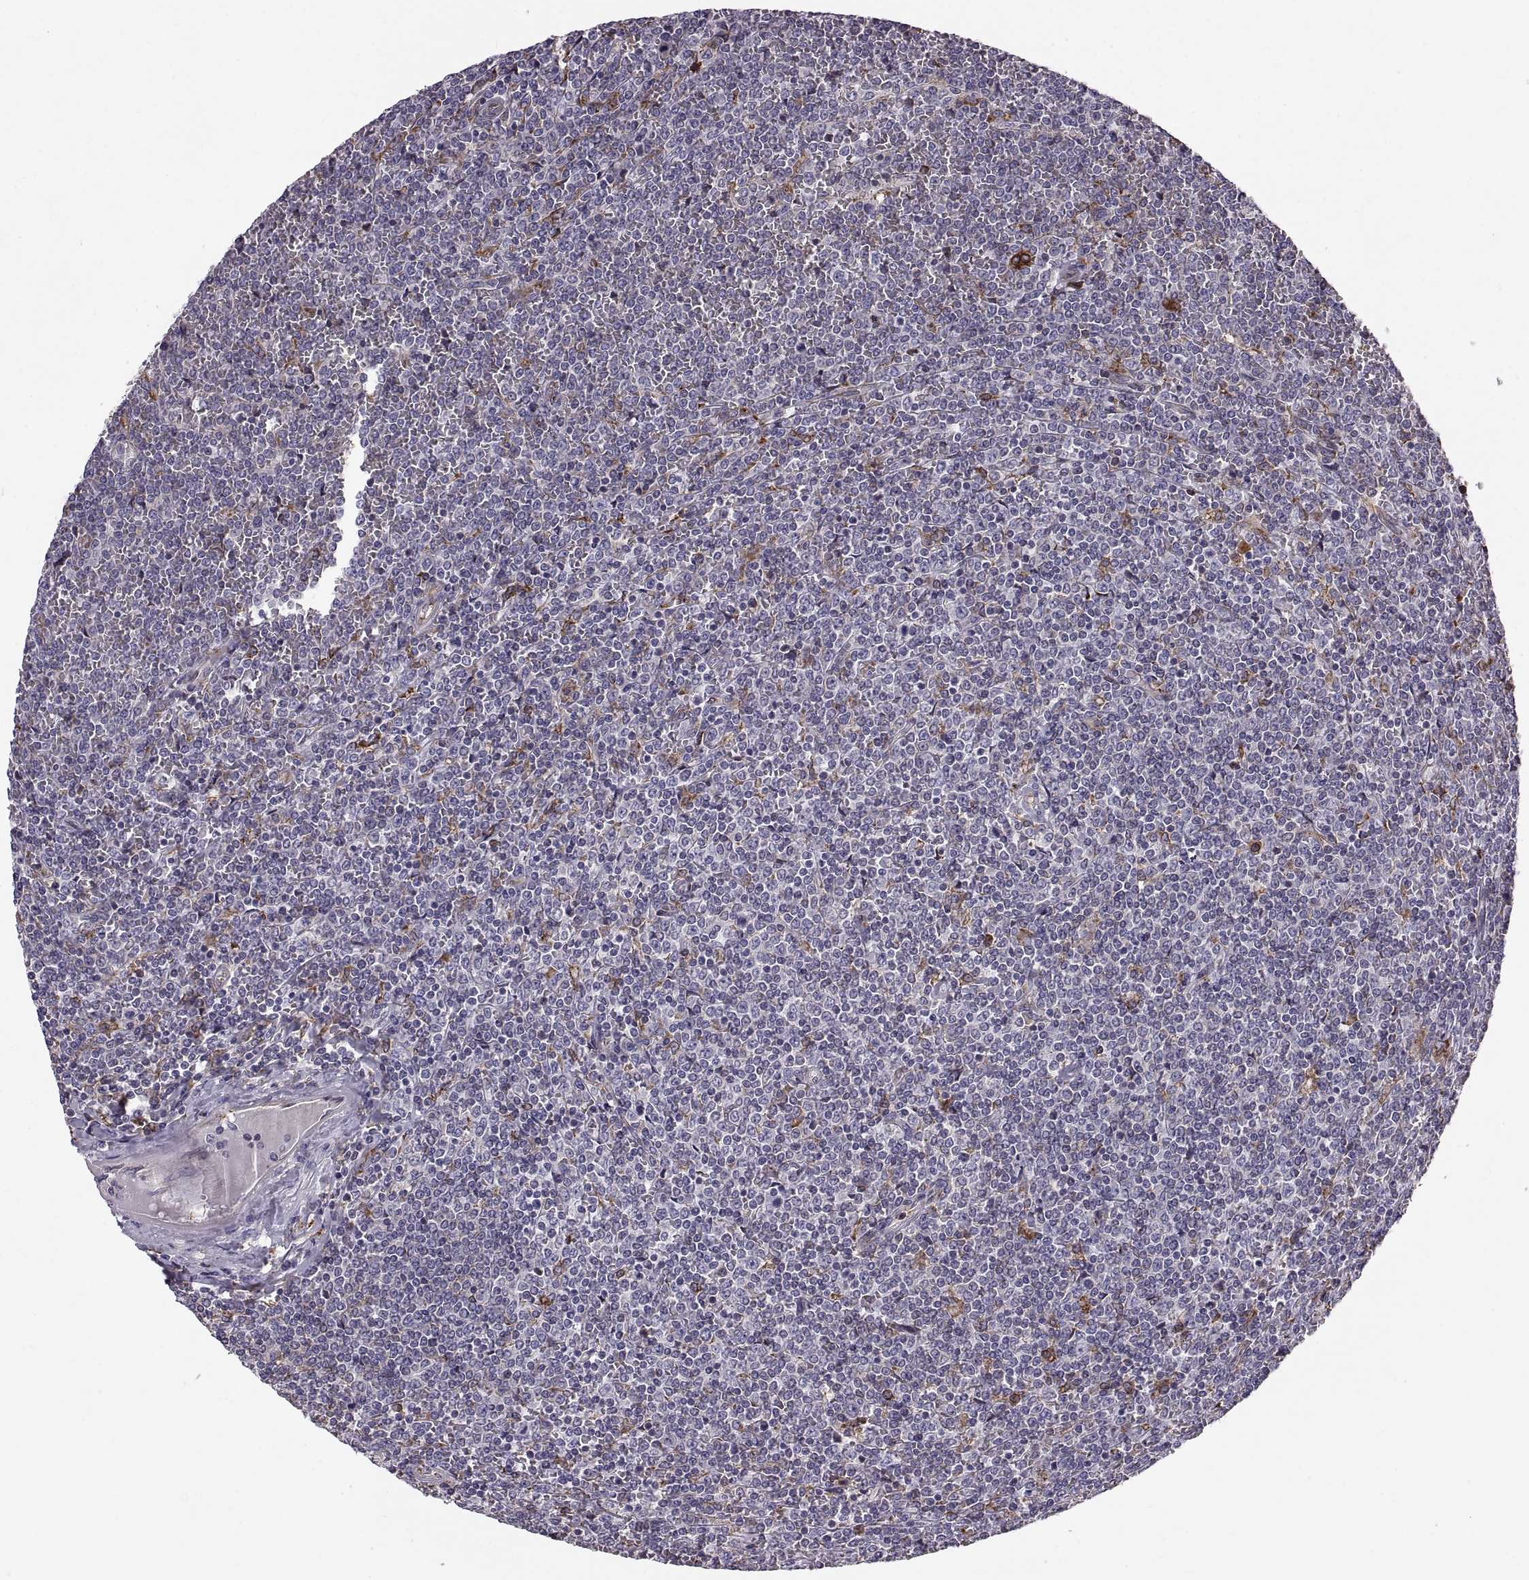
{"staining": {"intensity": "negative", "quantity": "none", "location": "none"}, "tissue": "lymphoma", "cell_type": "Tumor cells", "image_type": "cancer", "snomed": [{"axis": "morphology", "description": "Malignant lymphoma, non-Hodgkin's type, Low grade"}, {"axis": "topography", "description": "Spleen"}], "caption": "Immunohistochemical staining of lymphoma shows no significant staining in tumor cells.", "gene": "PLEKHB2", "patient": {"sex": "female", "age": 19}}